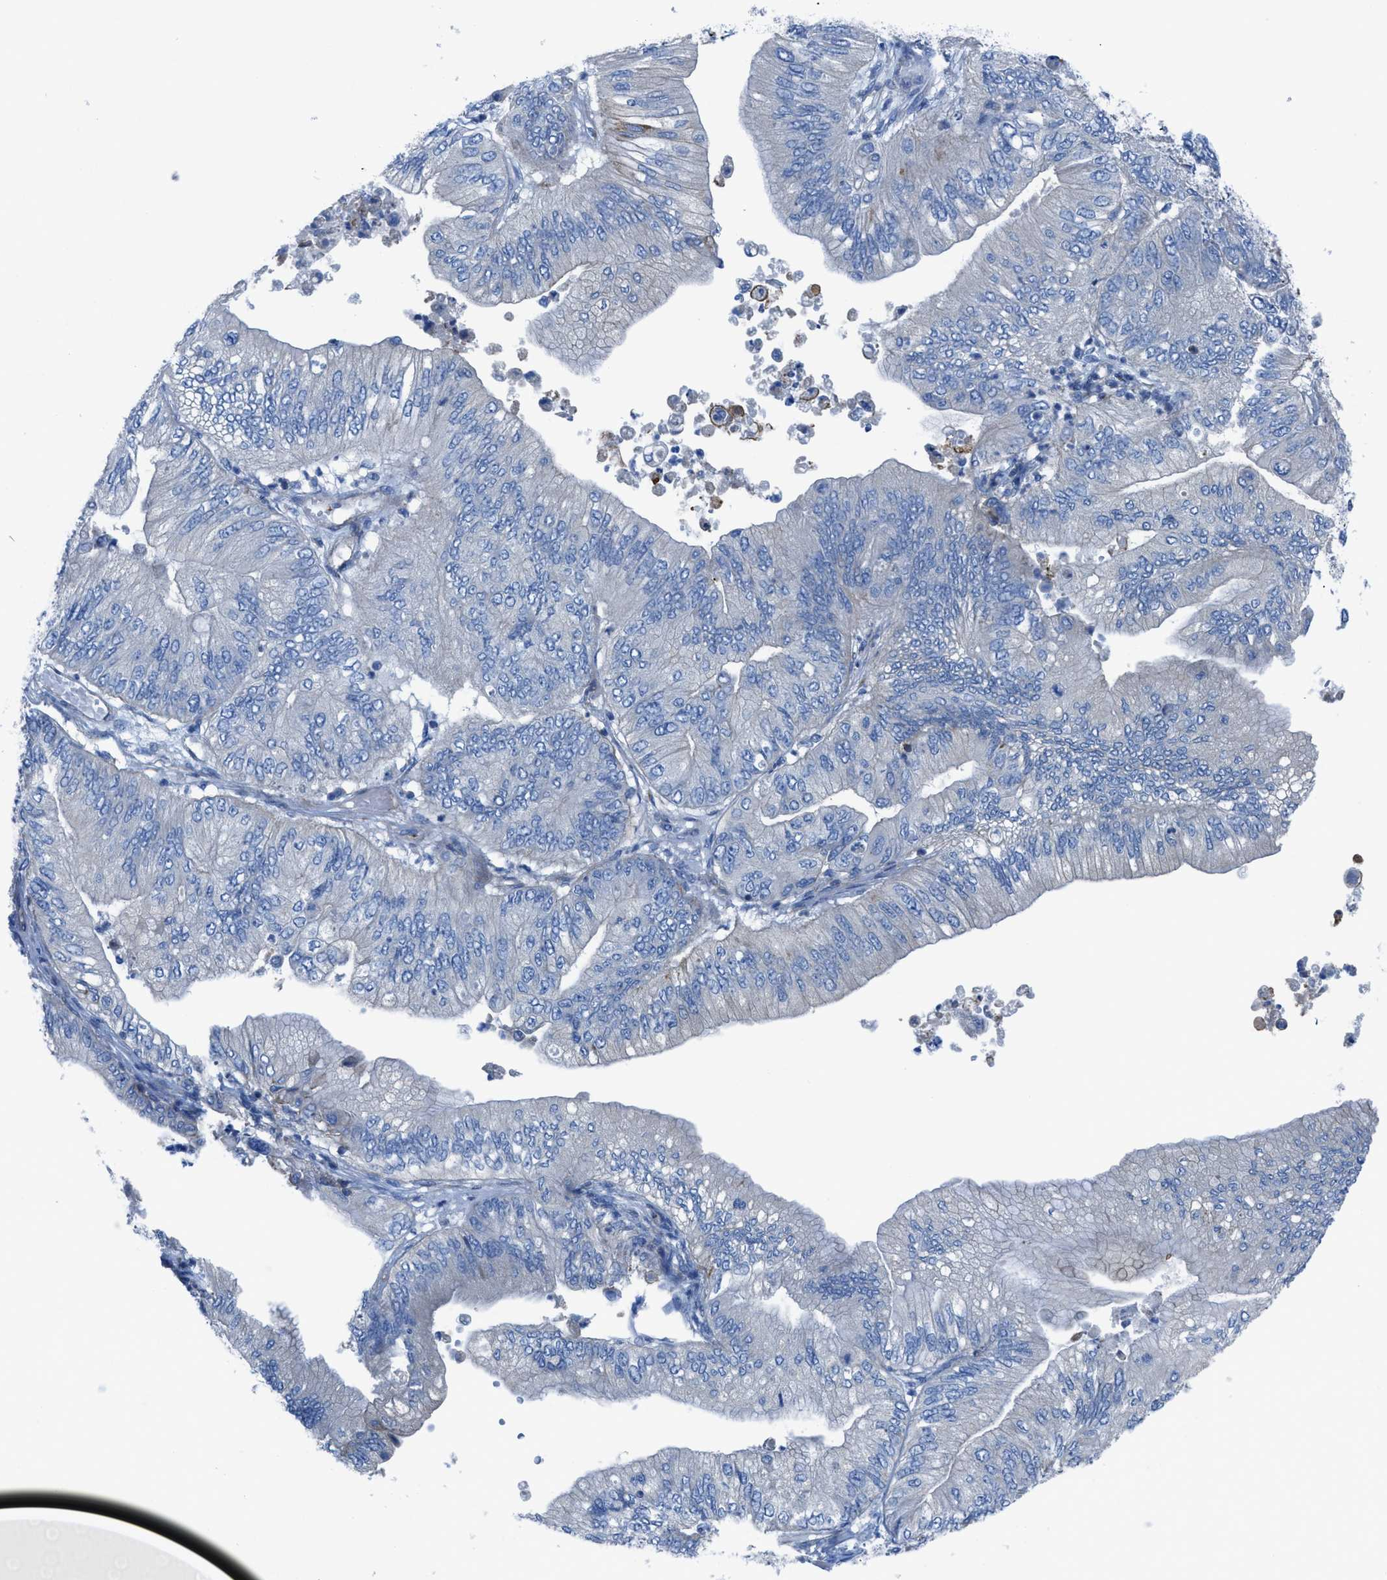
{"staining": {"intensity": "negative", "quantity": "none", "location": "none"}, "tissue": "ovarian cancer", "cell_type": "Tumor cells", "image_type": "cancer", "snomed": [{"axis": "morphology", "description": "Cystadenocarcinoma, mucinous, NOS"}, {"axis": "topography", "description": "Ovary"}], "caption": "This is an immunohistochemistry (IHC) image of human ovarian cancer (mucinous cystadenocarcinoma). There is no expression in tumor cells.", "gene": "KCNH7", "patient": {"sex": "female", "age": 61}}